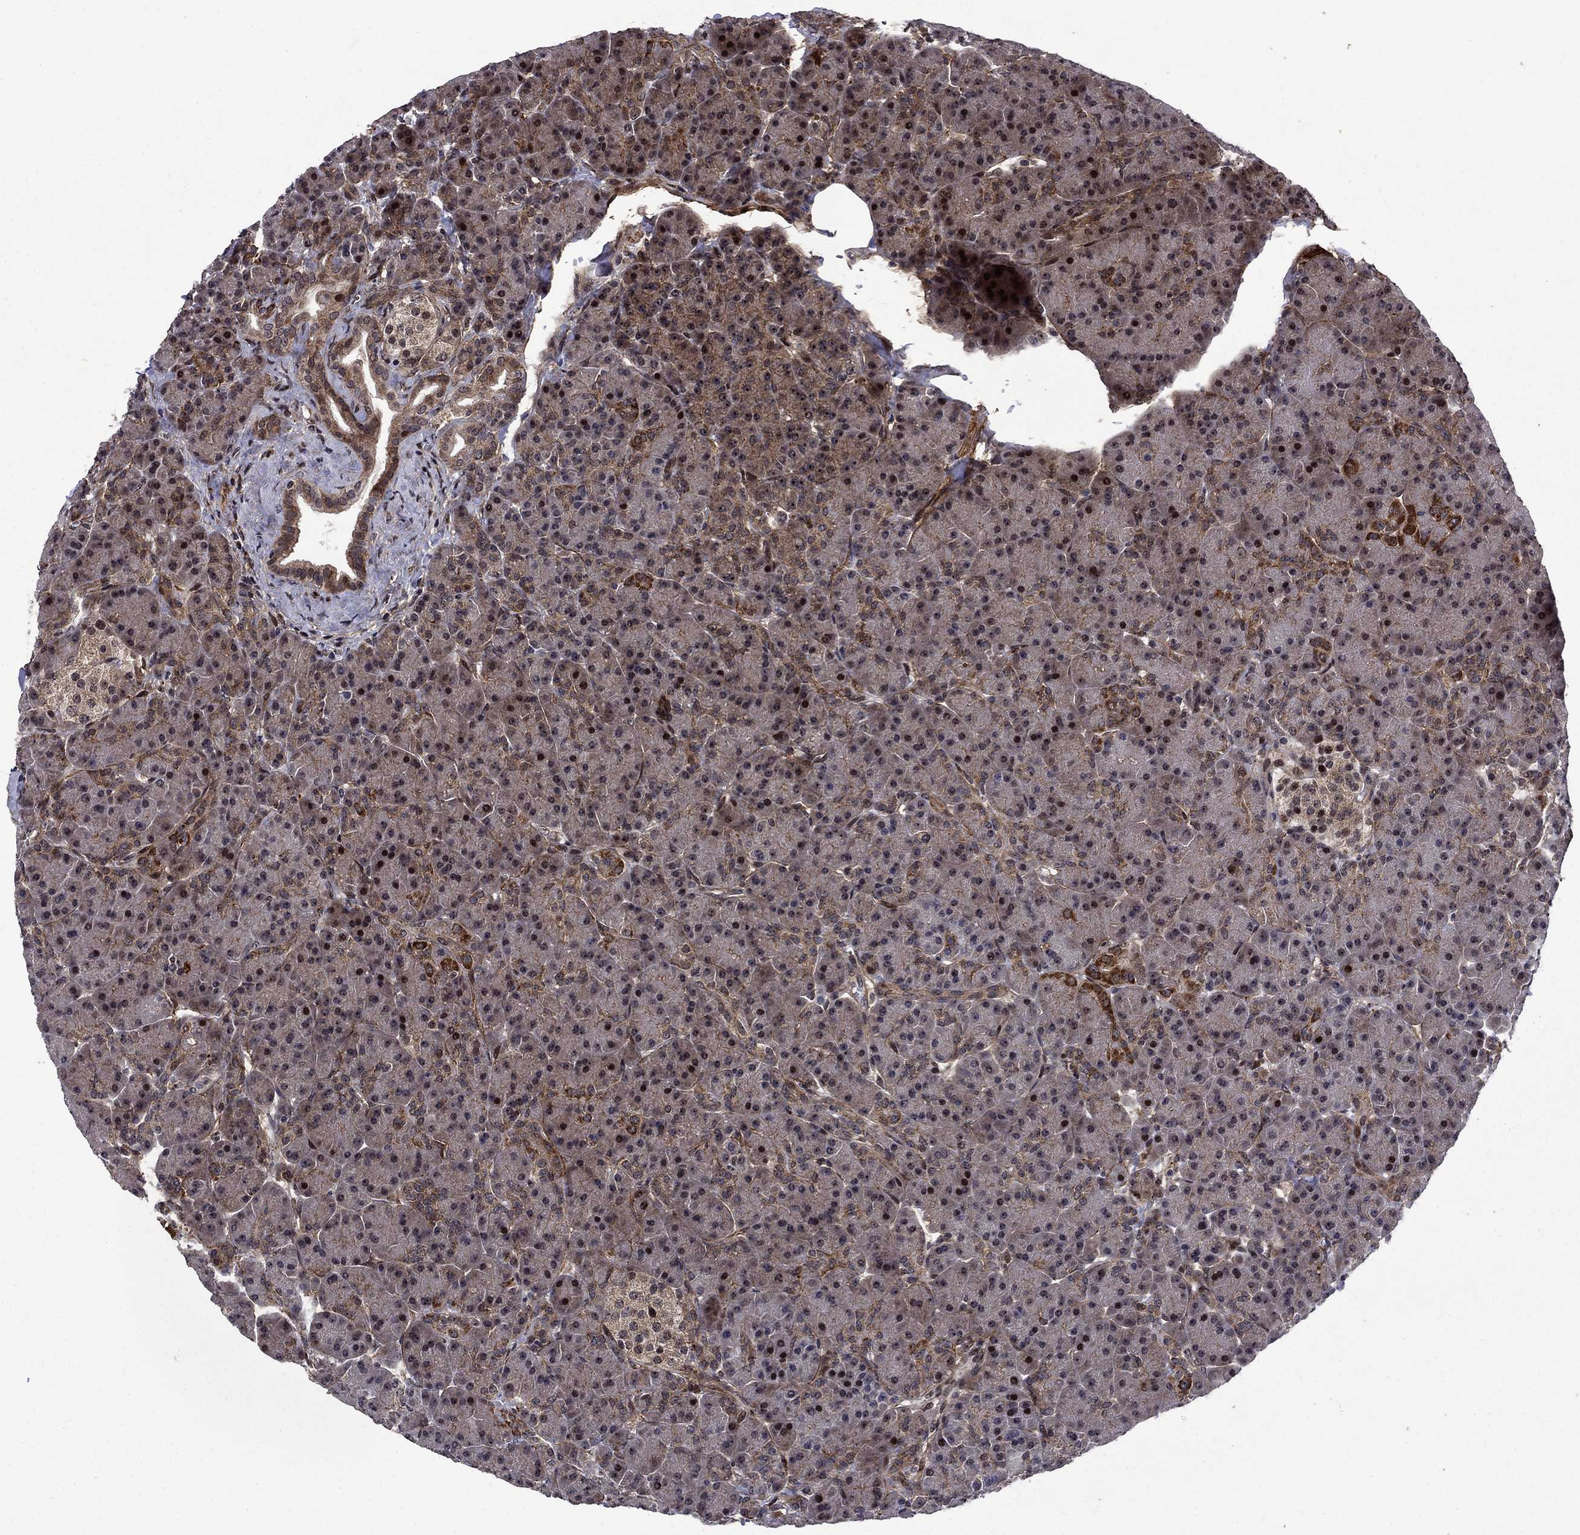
{"staining": {"intensity": "strong", "quantity": "<25%", "location": "cytoplasmic/membranous,nuclear"}, "tissue": "pancreas", "cell_type": "Exocrine glandular cells", "image_type": "normal", "snomed": [{"axis": "morphology", "description": "Normal tissue, NOS"}, {"axis": "topography", "description": "Pancreas"}], "caption": "Immunohistochemistry (IHC) photomicrograph of normal pancreas stained for a protein (brown), which demonstrates medium levels of strong cytoplasmic/membranous,nuclear expression in approximately <25% of exocrine glandular cells.", "gene": "AGTPBP1", "patient": {"sex": "female", "age": 63}}